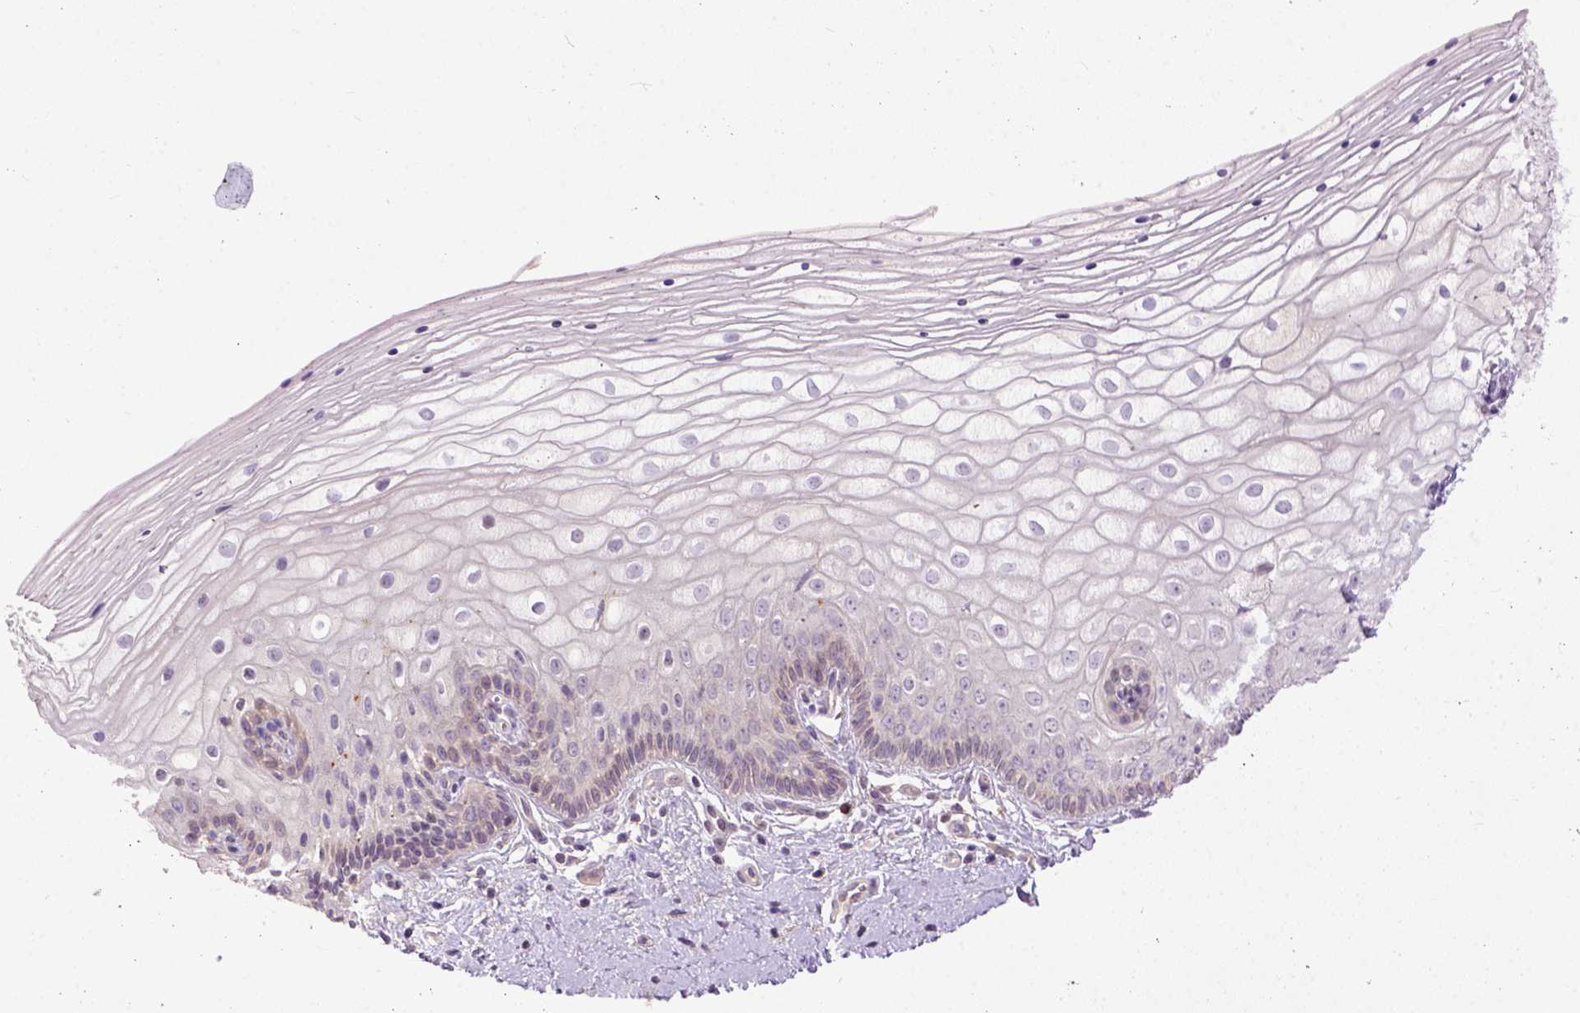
{"staining": {"intensity": "weak", "quantity": "<25%", "location": "cytoplasmic/membranous"}, "tissue": "vagina", "cell_type": "Squamous epithelial cells", "image_type": "normal", "snomed": [{"axis": "morphology", "description": "Normal tissue, NOS"}, {"axis": "topography", "description": "Vagina"}], "caption": "This is a photomicrograph of immunohistochemistry (IHC) staining of benign vagina, which shows no expression in squamous epithelial cells. Brightfield microscopy of immunohistochemistry (IHC) stained with DAB (3,3'-diaminobenzidine) (brown) and hematoxylin (blue), captured at high magnification.", "gene": "CPNE1", "patient": {"sex": "female", "age": 39}}